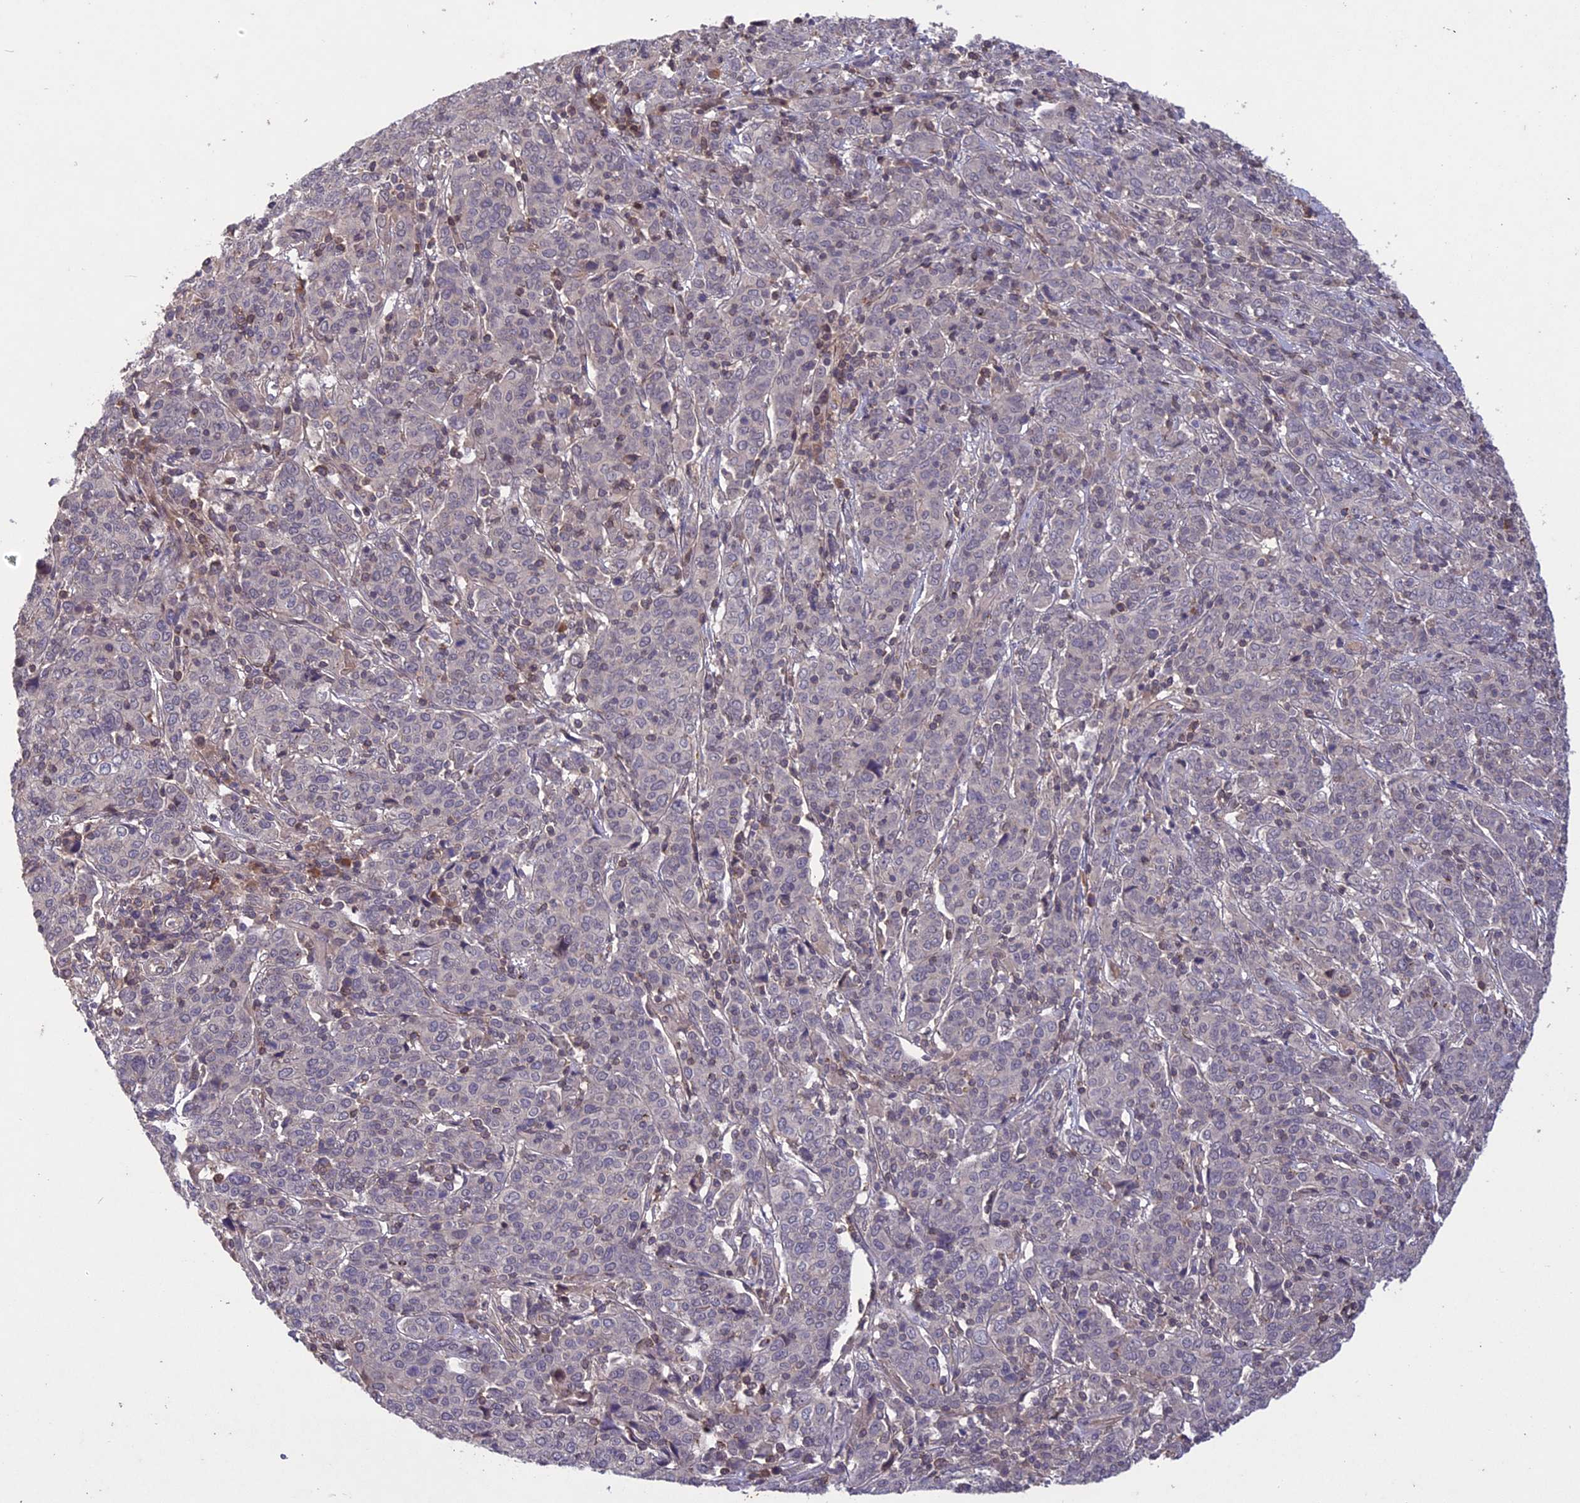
{"staining": {"intensity": "negative", "quantity": "none", "location": "none"}, "tissue": "cervical cancer", "cell_type": "Tumor cells", "image_type": "cancer", "snomed": [{"axis": "morphology", "description": "Squamous cell carcinoma, NOS"}, {"axis": "topography", "description": "Cervix"}], "caption": "This micrograph is of cervical cancer stained with IHC to label a protein in brown with the nuclei are counter-stained blue. There is no expression in tumor cells.", "gene": "ADO", "patient": {"sex": "female", "age": 67}}